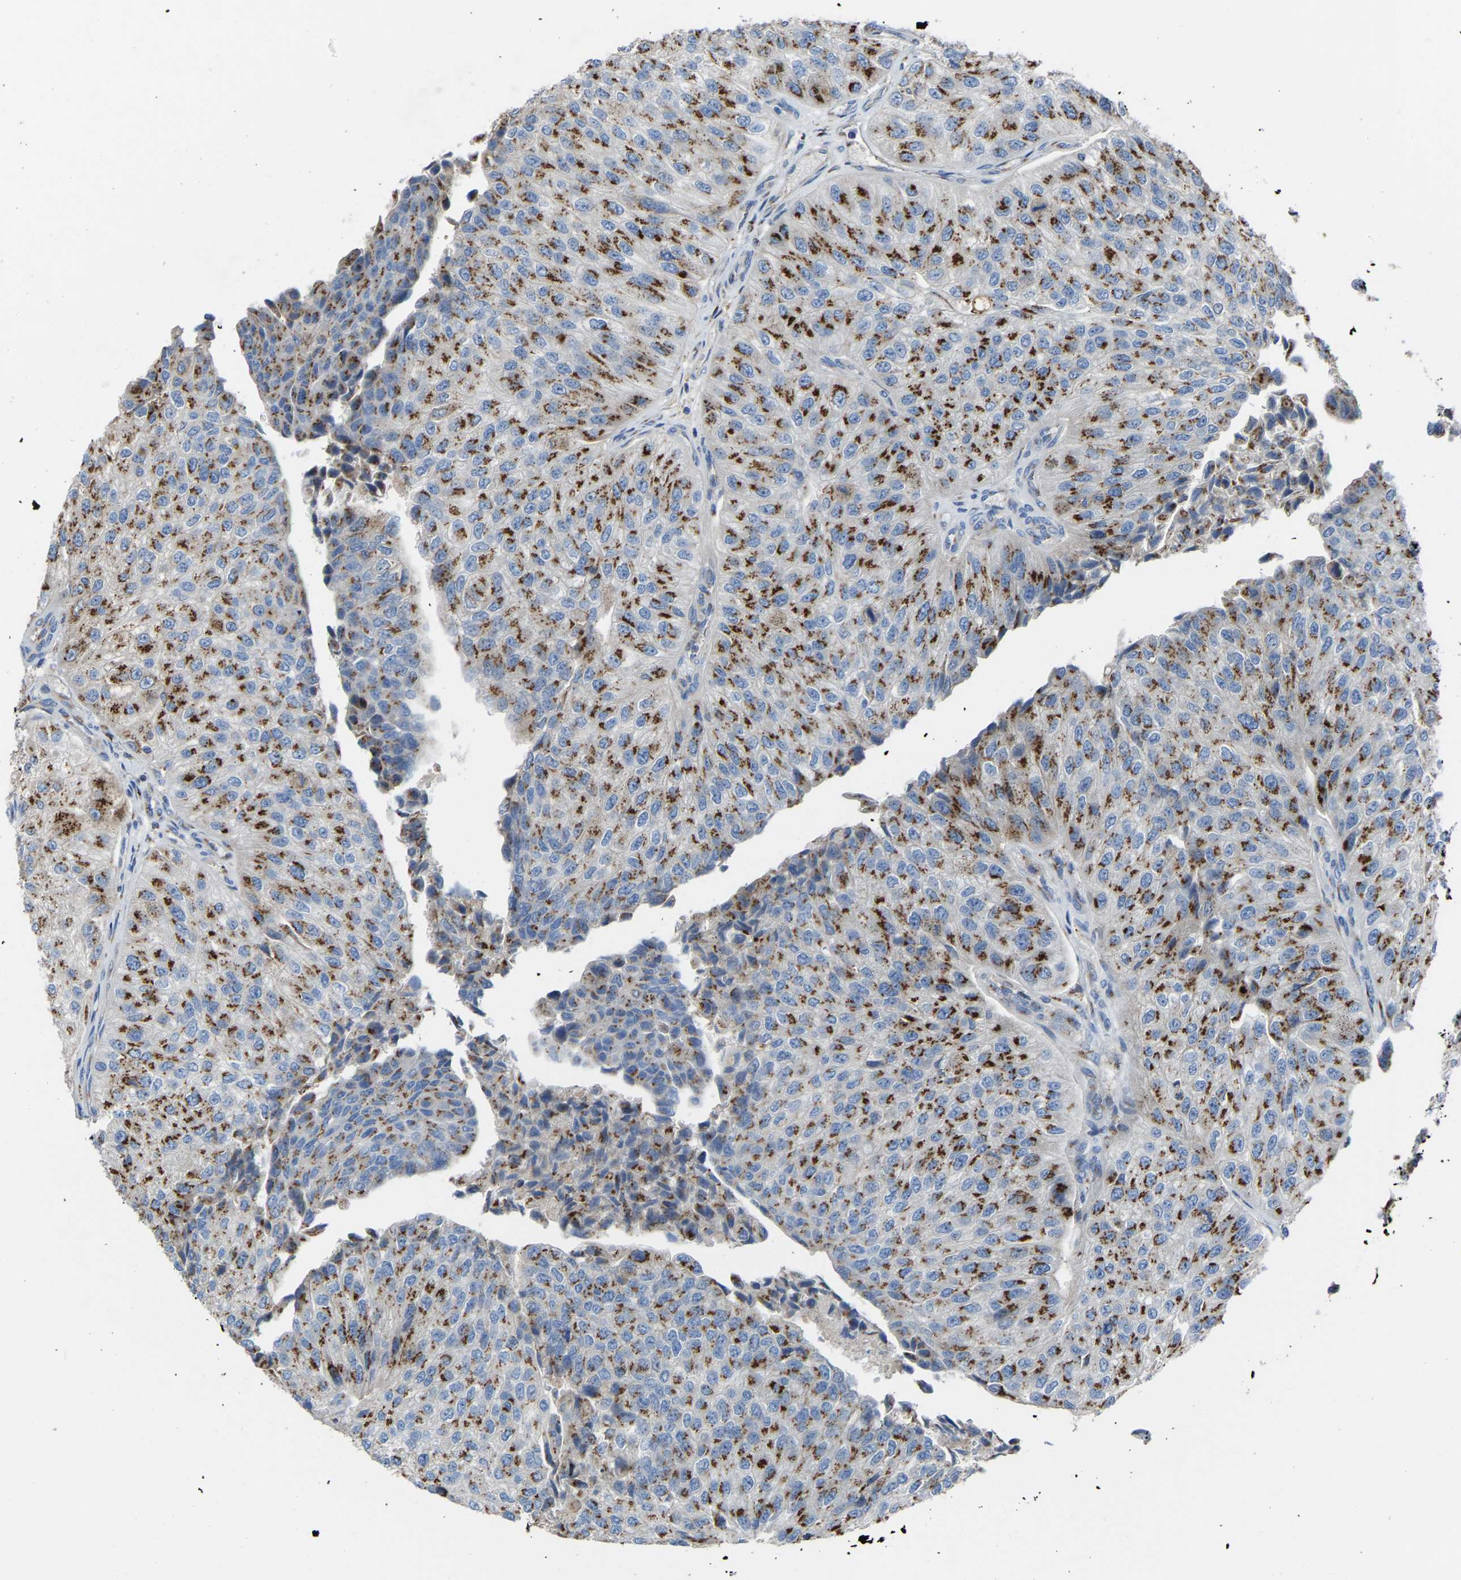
{"staining": {"intensity": "strong", "quantity": "25%-75%", "location": "cytoplasmic/membranous"}, "tissue": "urothelial cancer", "cell_type": "Tumor cells", "image_type": "cancer", "snomed": [{"axis": "morphology", "description": "Urothelial carcinoma, High grade"}, {"axis": "topography", "description": "Kidney"}, {"axis": "topography", "description": "Urinary bladder"}], "caption": "Urothelial carcinoma (high-grade) stained with a brown dye shows strong cytoplasmic/membranous positive expression in about 25%-75% of tumor cells.", "gene": "CANT1", "patient": {"sex": "male", "age": 77}}